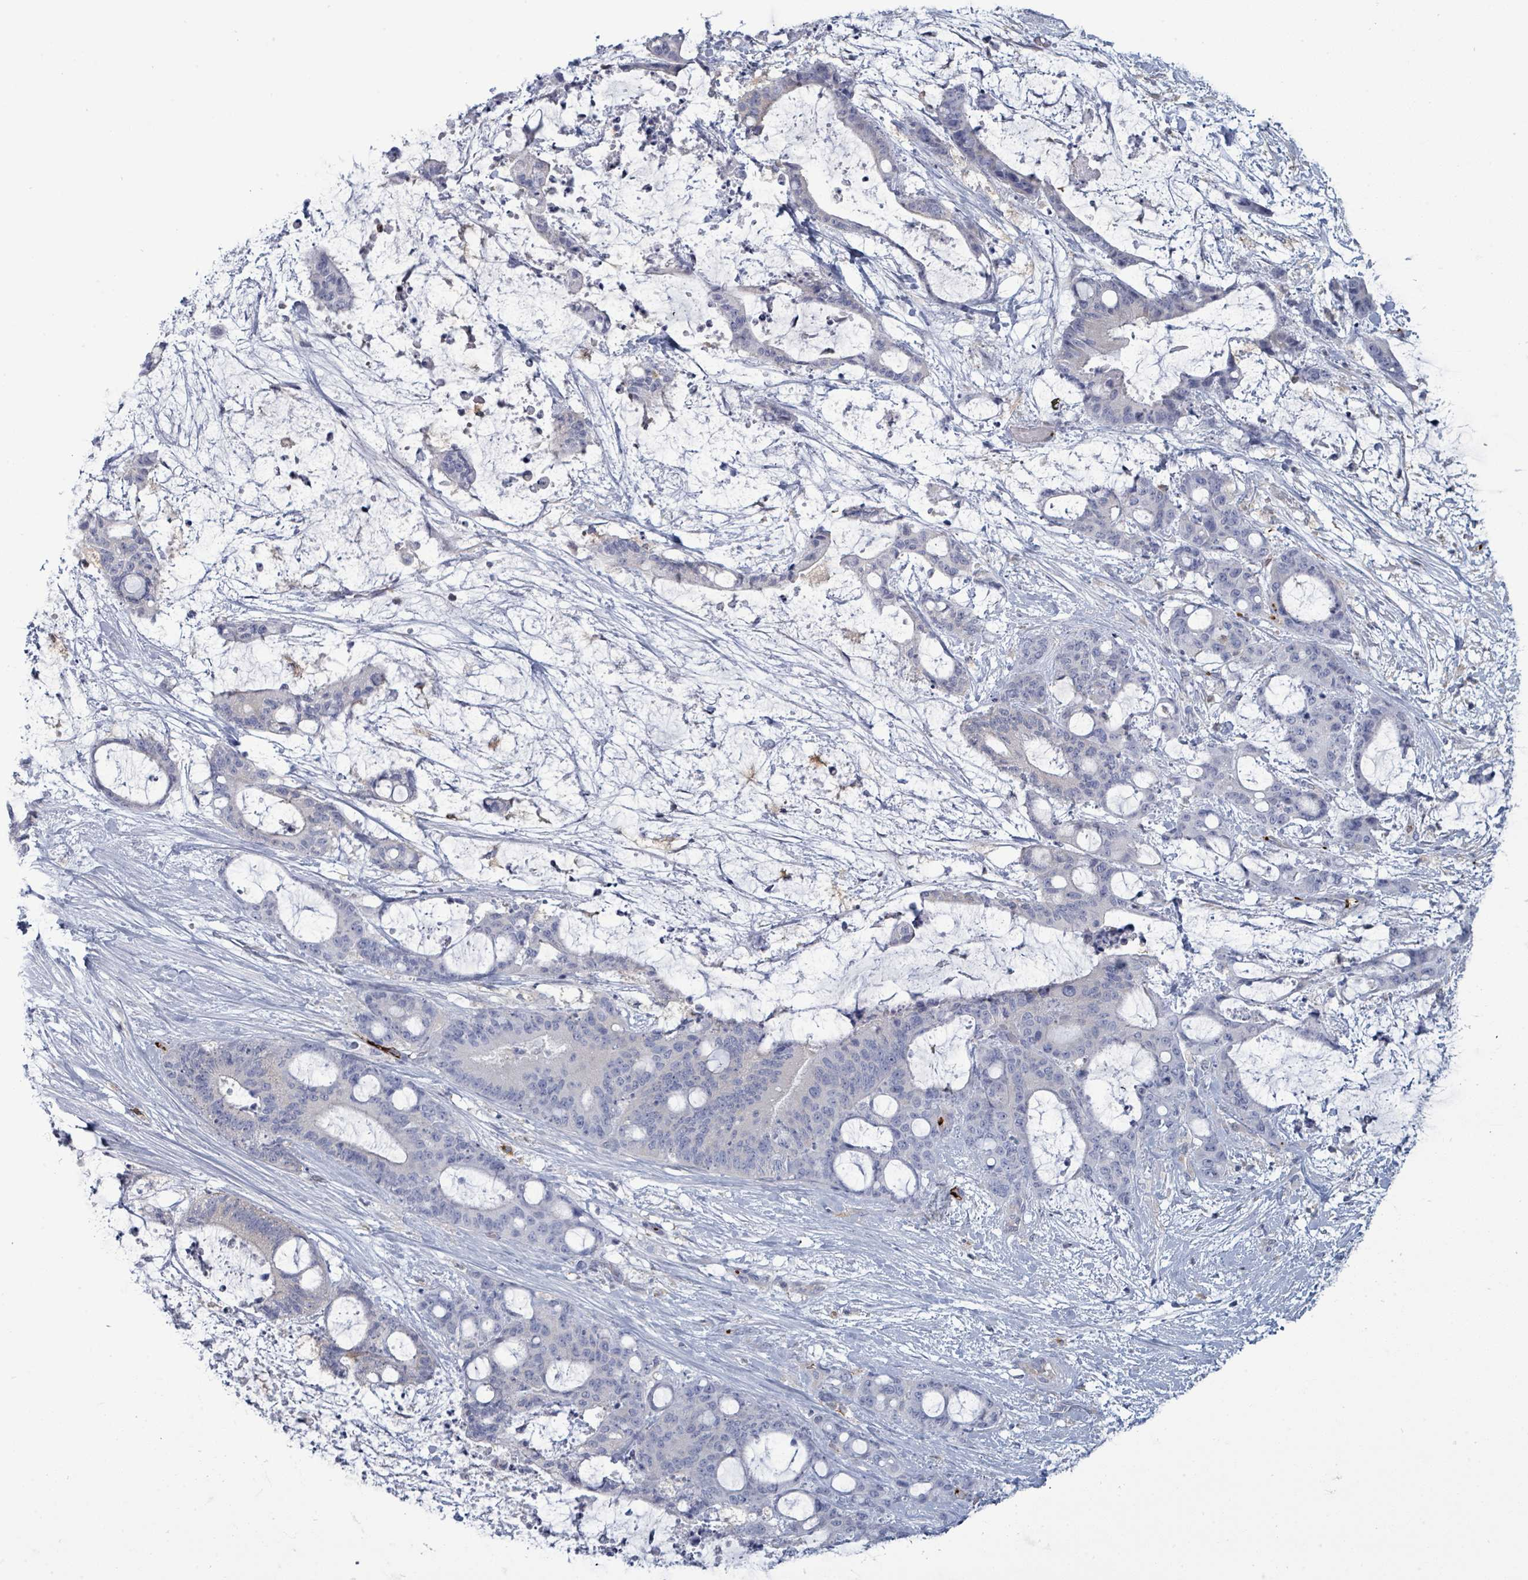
{"staining": {"intensity": "negative", "quantity": "none", "location": "none"}, "tissue": "liver cancer", "cell_type": "Tumor cells", "image_type": "cancer", "snomed": [{"axis": "morphology", "description": "Normal tissue, NOS"}, {"axis": "morphology", "description": "Cholangiocarcinoma"}, {"axis": "topography", "description": "Liver"}, {"axis": "topography", "description": "Peripheral nerve tissue"}], "caption": "The photomicrograph exhibits no significant expression in tumor cells of liver cancer (cholangiocarcinoma).", "gene": "NDST2", "patient": {"sex": "female", "age": 73}}